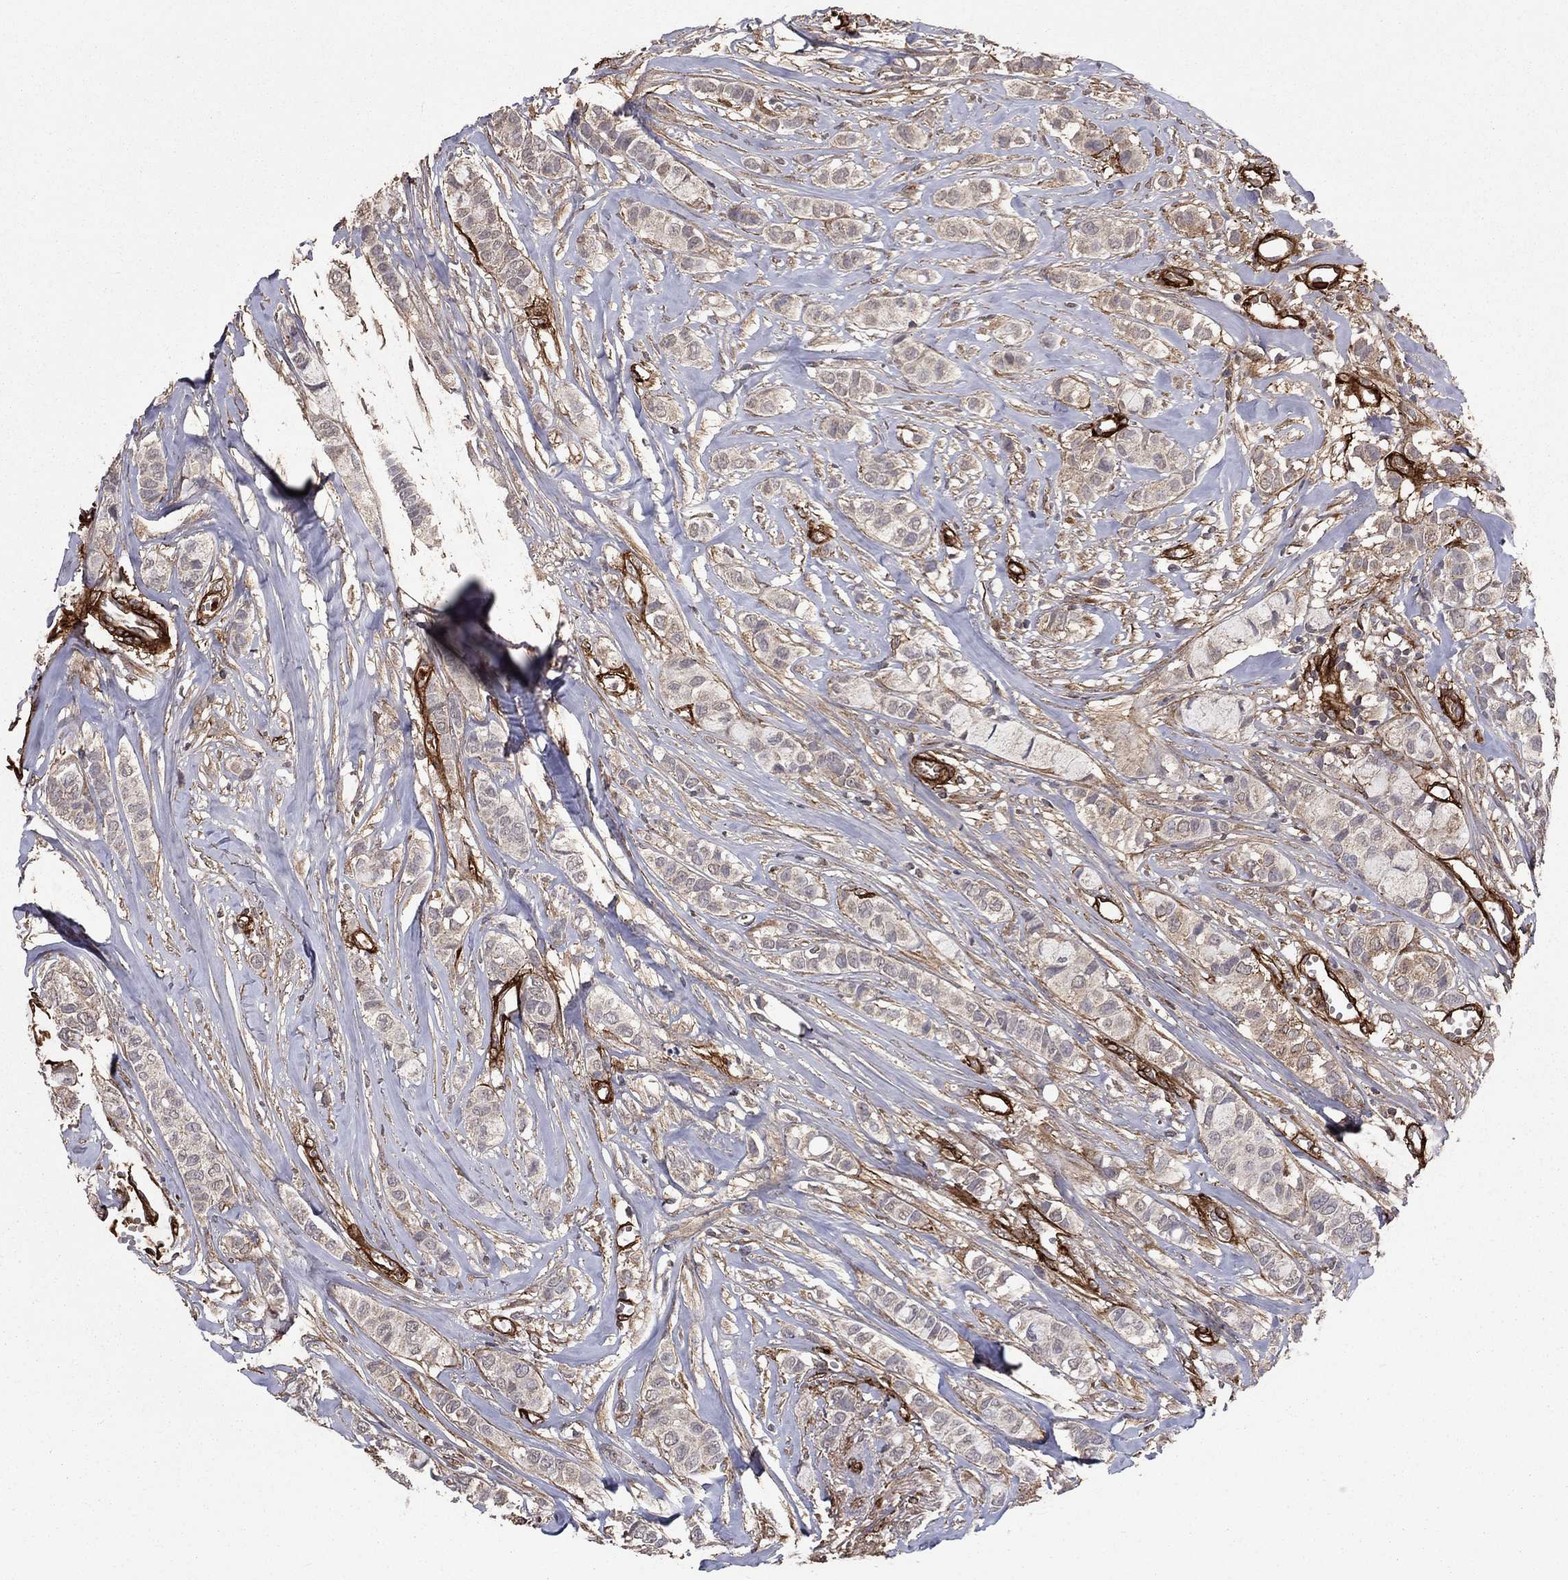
{"staining": {"intensity": "negative", "quantity": "none", "location": "none"}, "tissue": "breast cancer", "cell_type": "Tumor cells", "image_type": "cancer", "snomed": [{"axis": "morphology", "description": "Duct carcinoma"}, {"axis": "topography", "description": "Breast"}], "caption": "DAB immunohistochemical staining of breast cancer exhibits no significant positivity in tumor cells. Brightfield microscopy of IHC stained with DAB (brown) and hematoxylin (blue), captured at high magnification.", "gene": "COL18A1", "patient": {"sex": "female", "age": 85}}